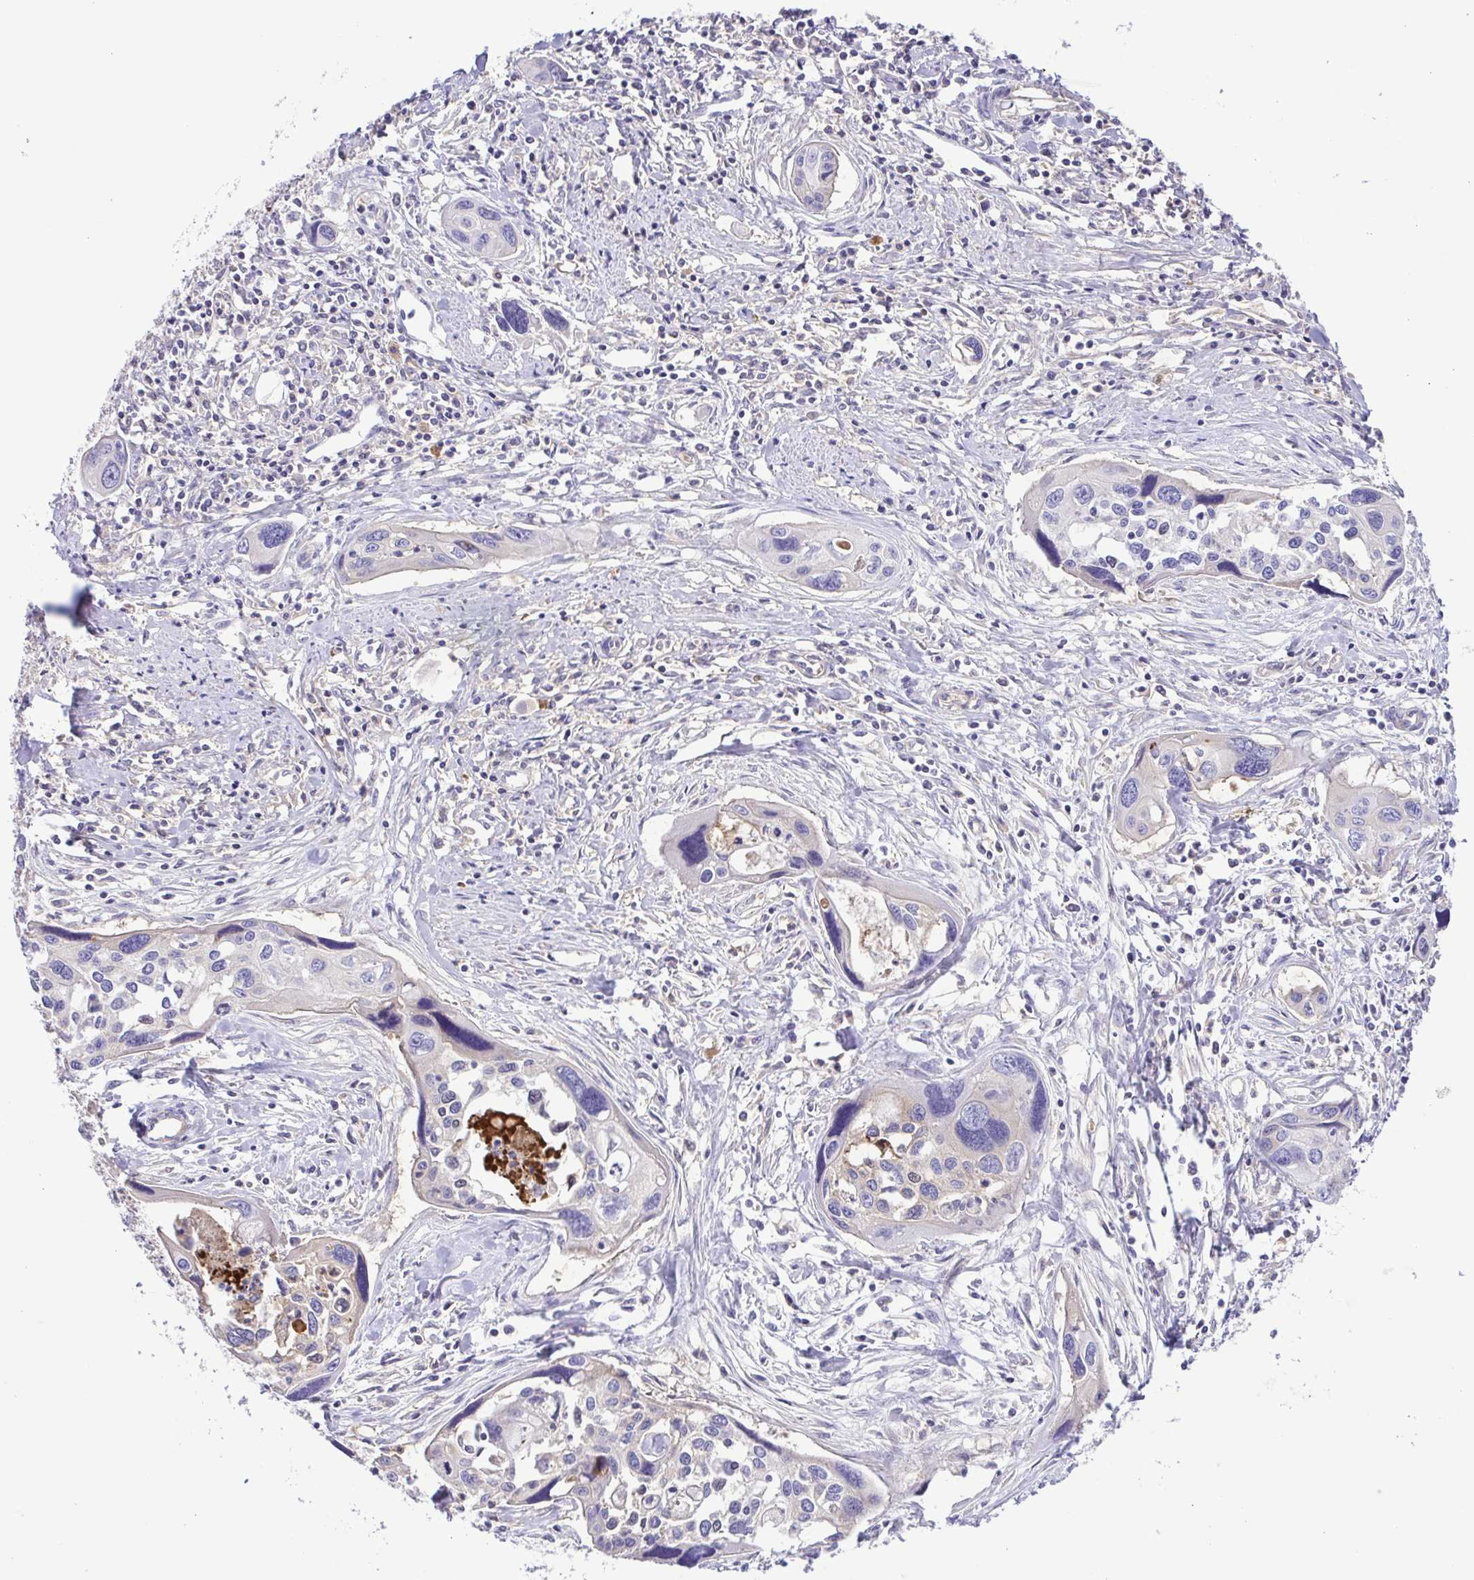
{"staining": {"intensity": "negative", "quantity": "none", "location": "none"}, "tissue": "cervical cancer", "cell_type": "Tumor cells", "image_type": "cancer", "snomed": [{"axis": "morphology", "description": "Squamous cell carcinoma, NOS"}, {"axis": "topography", "description": "Cervix"}], "caption": "Tumor cells are negative for protein expression in human cervical cancer (squamous cell carcinoma). Brightfield microscopy of immunohistochemistry (IHC) stained with DAB (3,3'-diaminobenzidine) (brown) and hematoxylin (blue), captured at high magnification.", "gene": "IGFL1", "patient": {"sex": "female", "age": 31}}